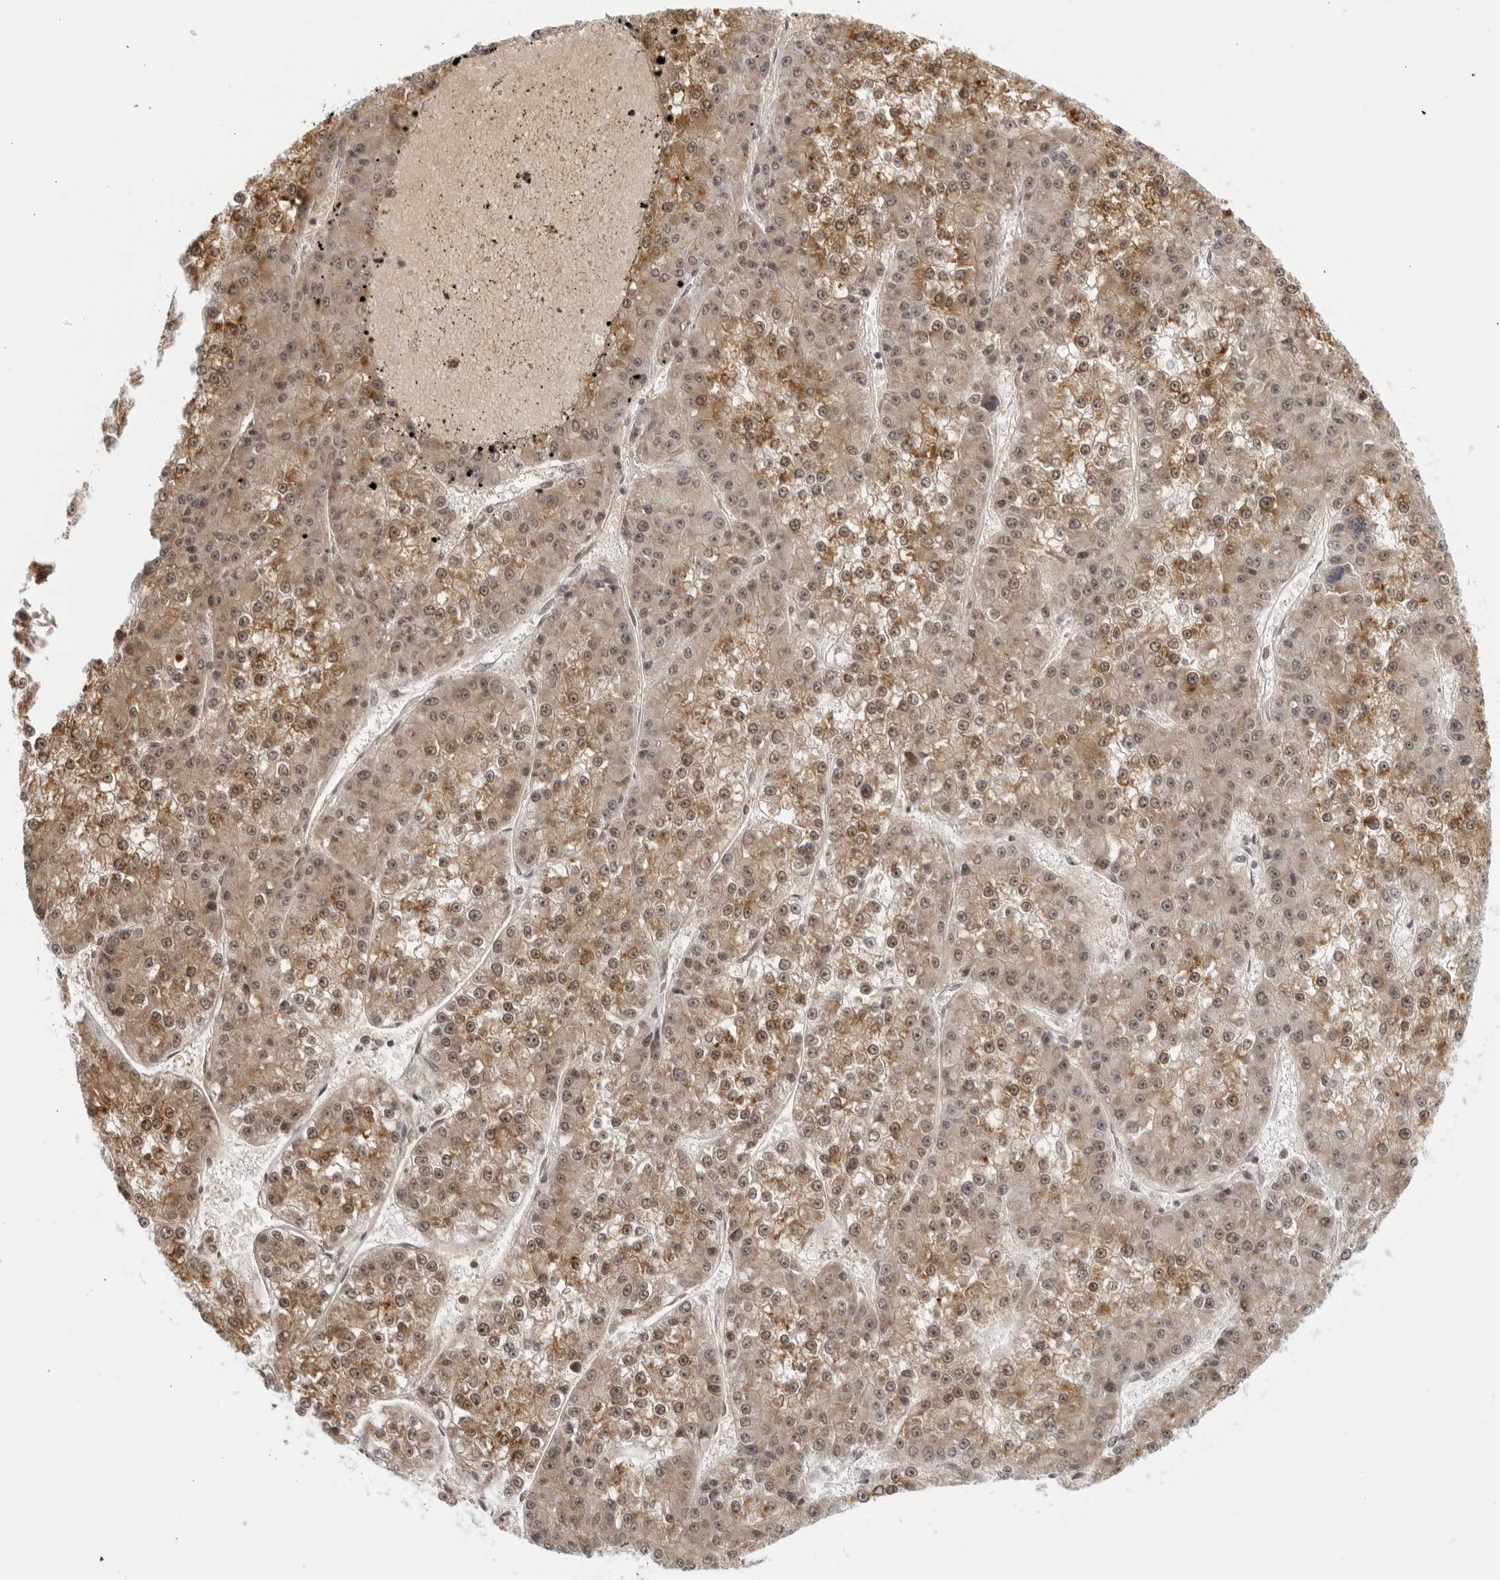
{"staining": {"intensity": "moderate", "quantity": ">75%", "location": "cytoplasmic/membranous,nuclear"}, "tissue": "liver cancer", "cell_type": "Tumor cells", "image_type": "cancer", "snomed": [{"axis": "morphology", "description": "Carcinoma, Hepatocellular, NOS"}, {"axis": "topography", "description": "Liver"}], "caption": "Liver hepatocellular carcinoma was stained to show a protein in brown. There is medium levels of moderate cytoplasmic/membranous and nuclear staining in approximately >75% of tumor cells.", "gene": "RAB11FIP3", "patient": {"sex": "female", "age": 73}}